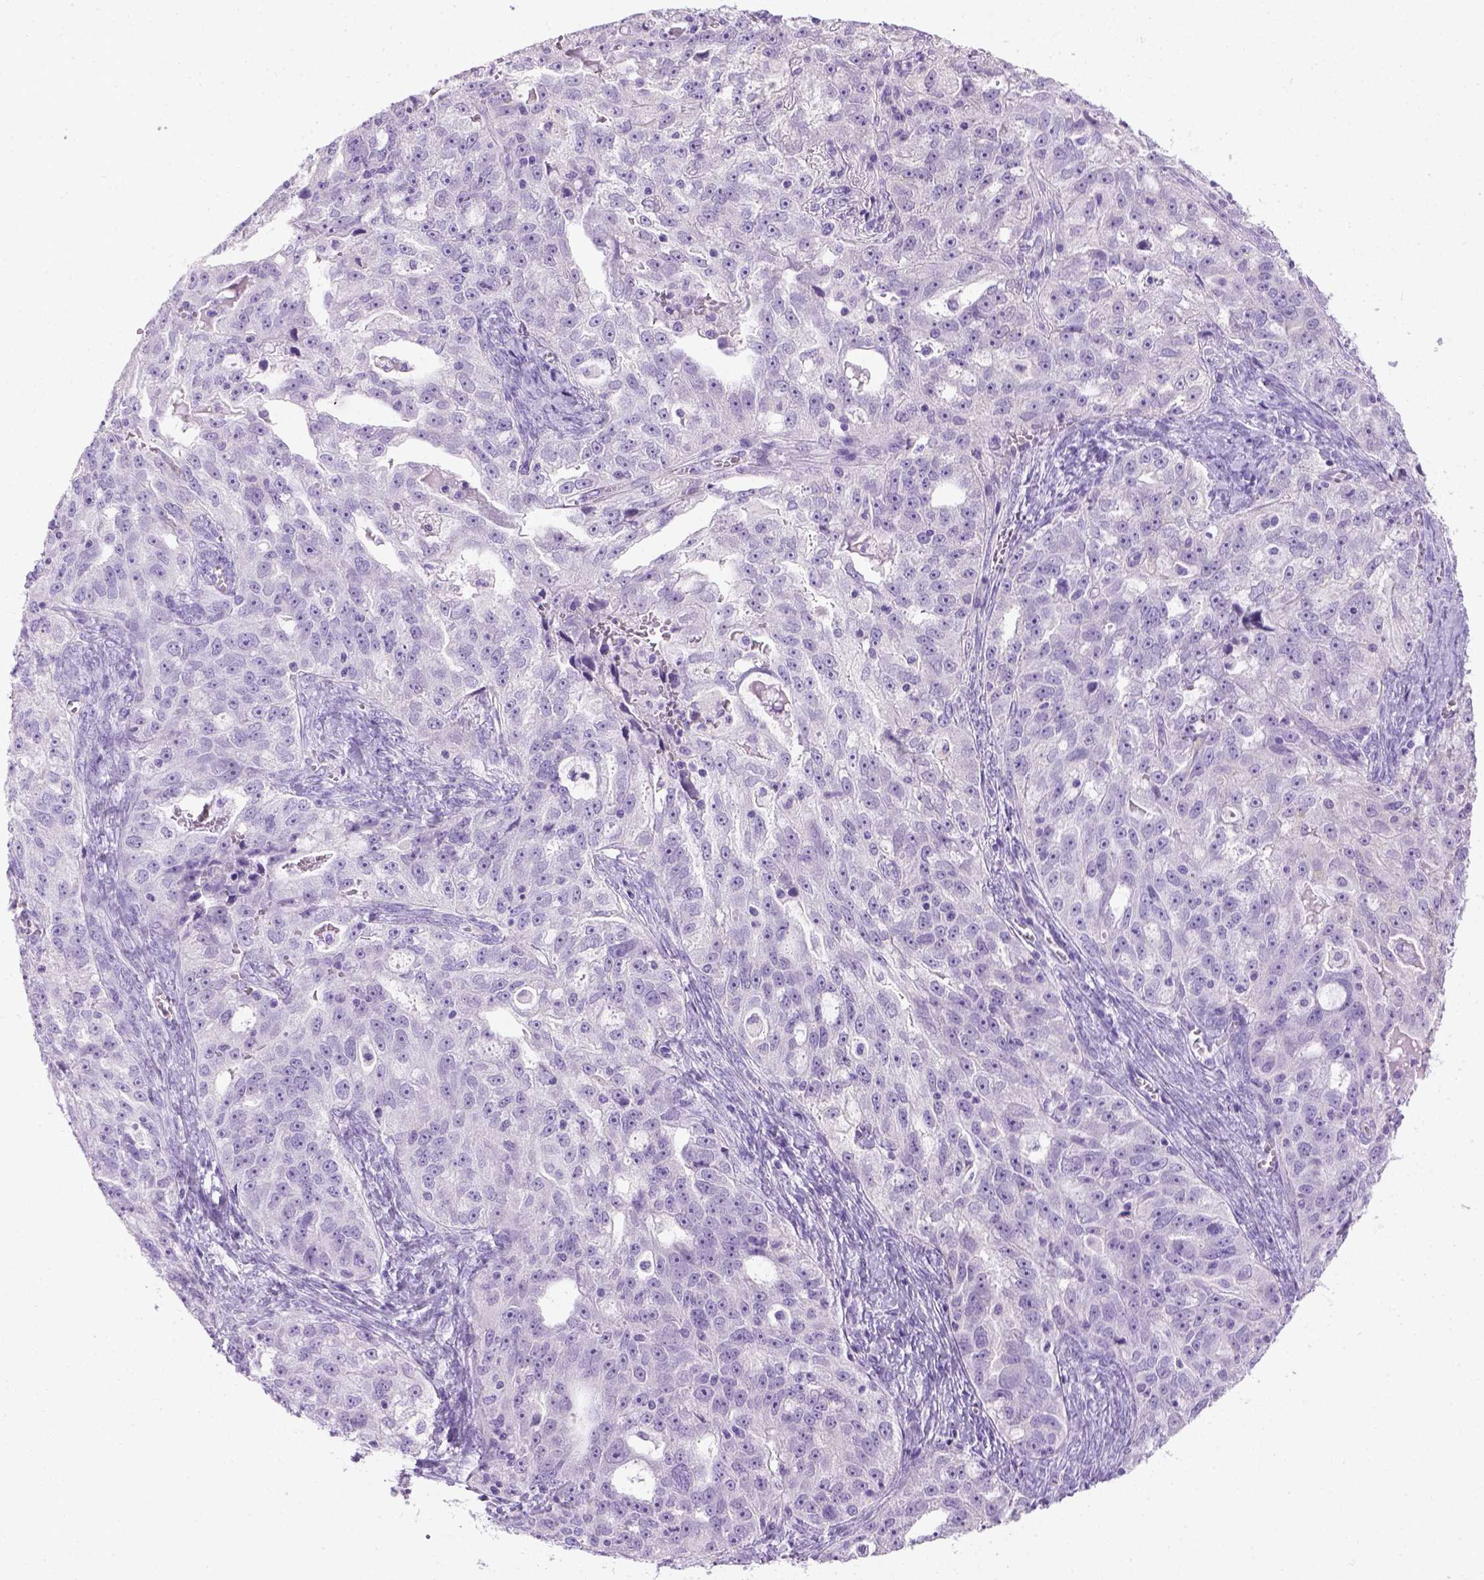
{"staining": {"intensity": "negative", "quantity": "none", "location": "none"}, "tissue": "ovarian cancer", "cell_type": "Tumor cells", "image_type": "cancer", "snomed": [{"axis": "morphology", "description": "Cystadenocarcinoma, serous, NOS"}, {"axis": "topography", "description": "Ovary"}], "caption": "DAB immunohistochemical staining of ovarian serous cystadenocarcinoma exhibits no significant staining in tumor cells. (DAB (3,3'-diaminobenzidine) immunohistochemistry visualized using brightfield microscopy, high magnification).", "gene": "TMEM38A", "patient": {"sex": "female", "age": 51}}